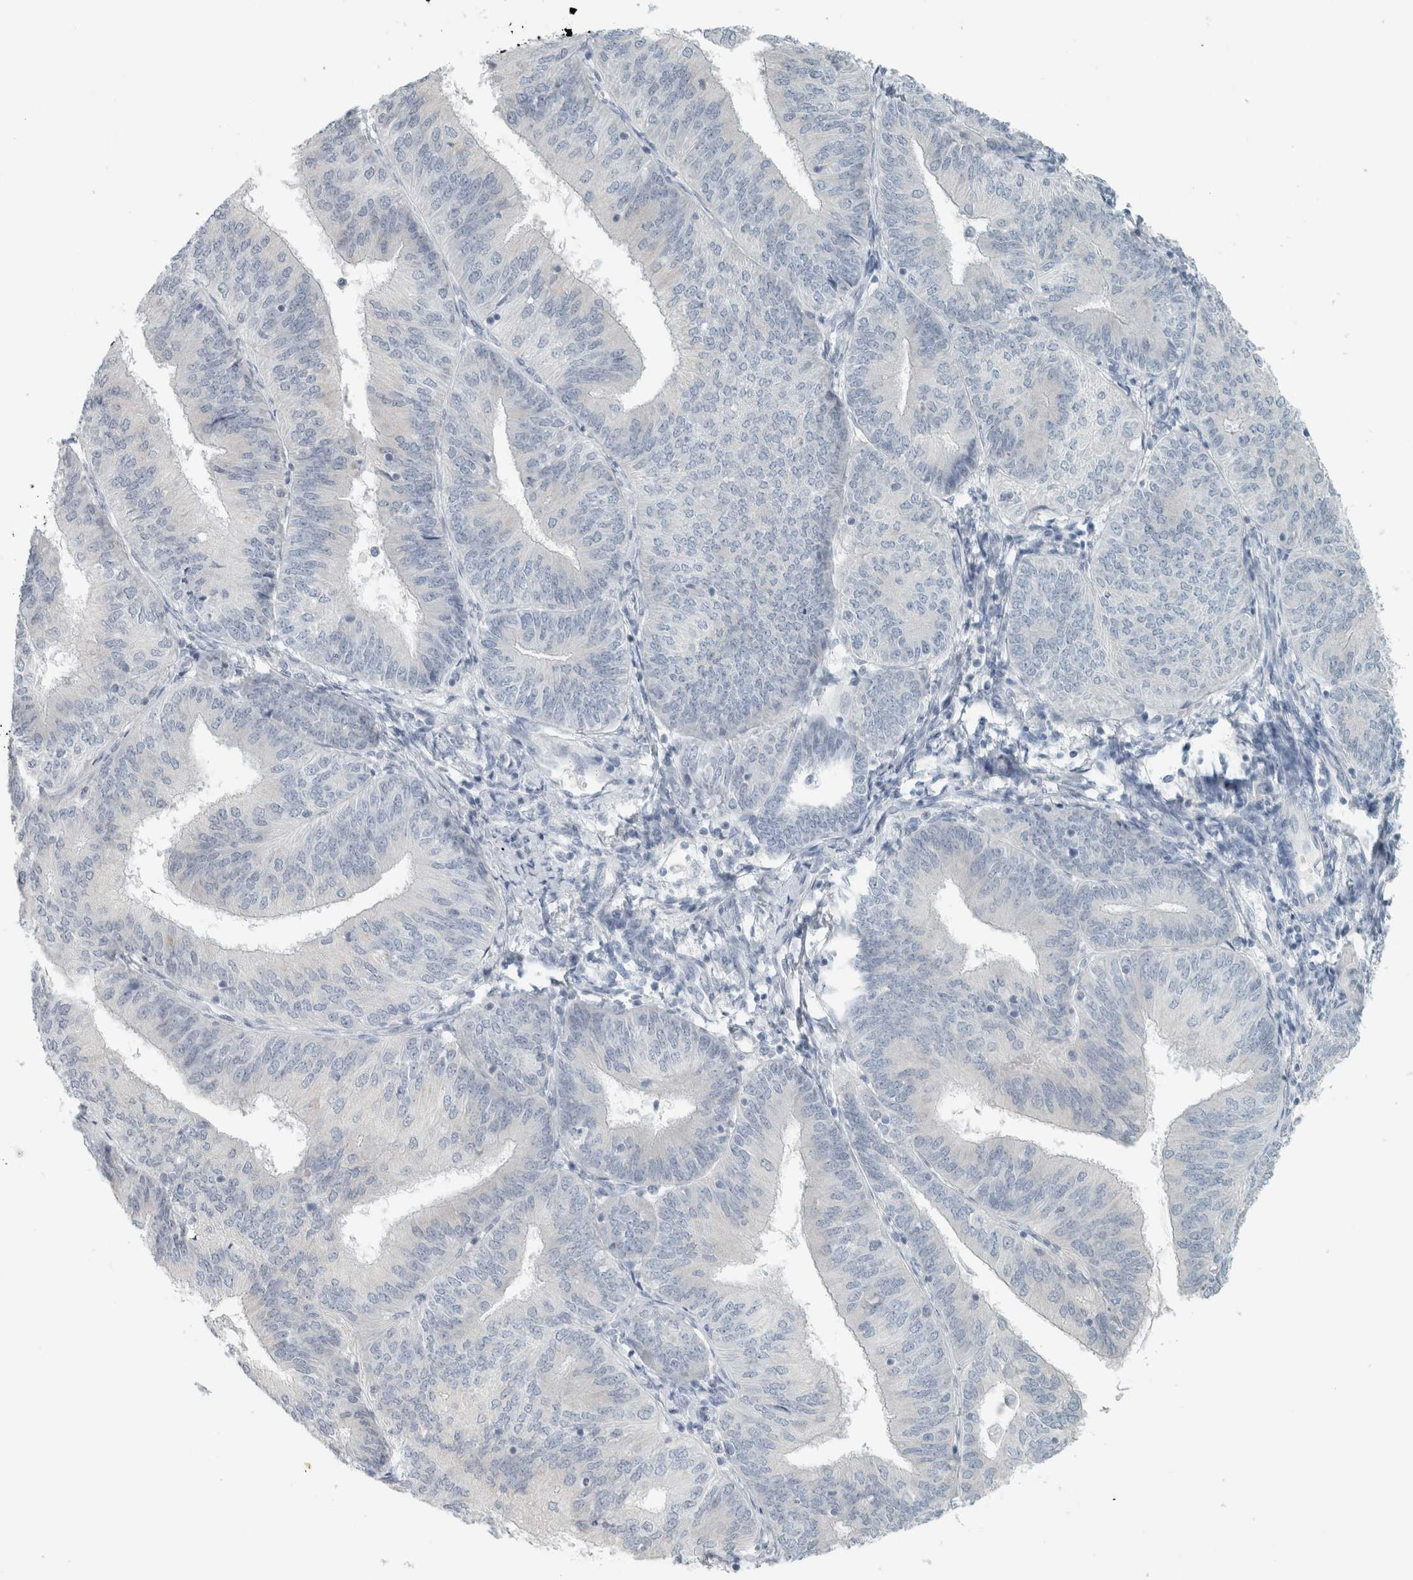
{"staining": {"intensity": "negative", "quantity": "none", "location": "none"}, "tissue": "endometrial cancer", "cell_type": "Tumor cells", "image_type": "cancer", "snomed": [{"axis": "morphology", "description": "Adenocarcinoma, NOS"}, {"axis": "topography", "description": "Endometrium"}], "caption": "This is an immunohistochemistry (IHC) photomicrograph of adenocarcinoma (endometrial). There is no staining in tumor cells.", "gene": "TRIT1", "patient": {"sex": "female", "age": 58}}